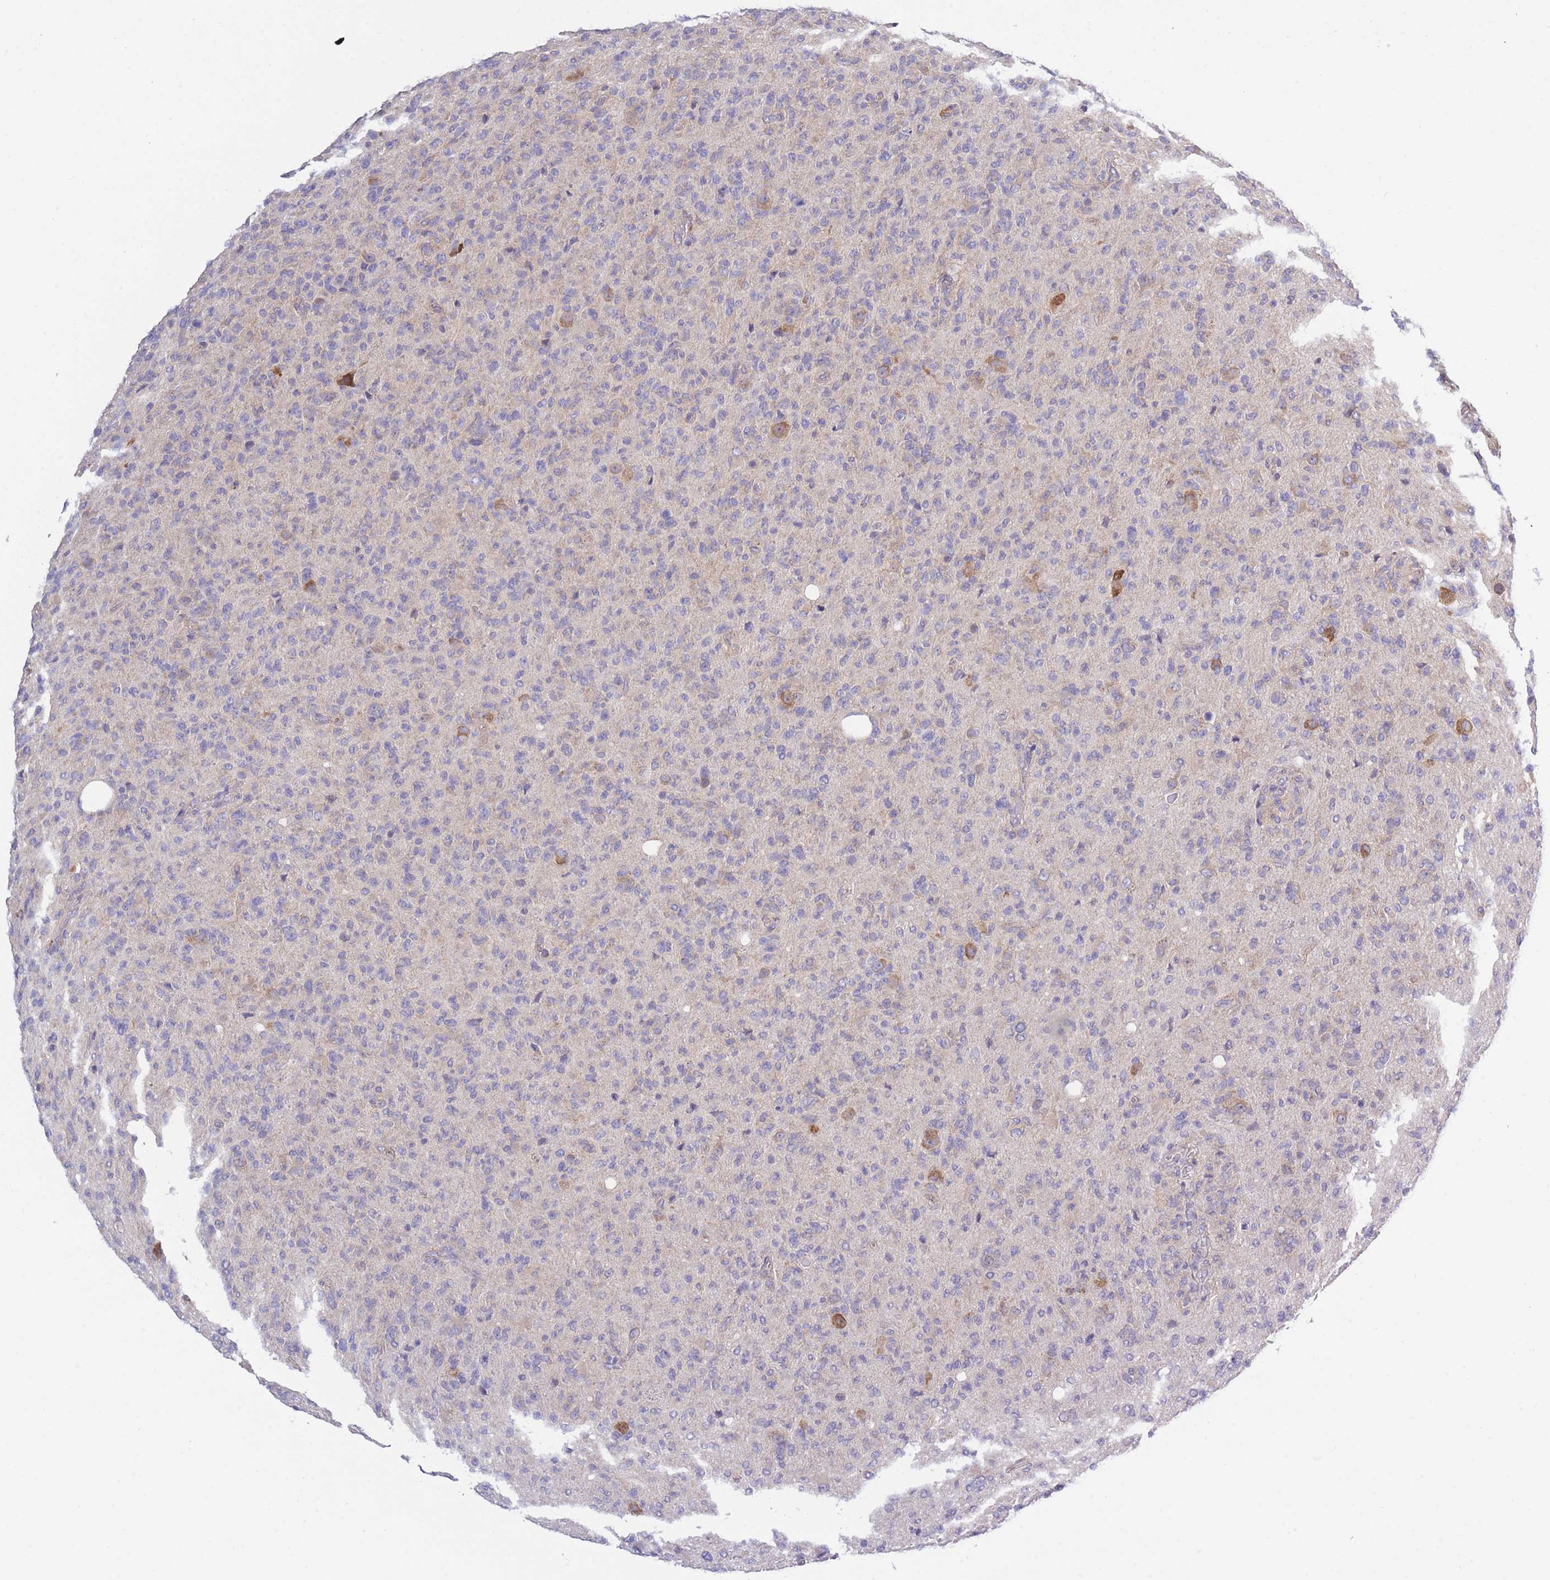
{"staining": {"intensity": "moderate", "quantity": "<25%", "location": "cytoplasmic/membranous"}, "tissue": "glioma", "cell_type": "Tumor cells", "image_type": "cancer", "snomed": [{"axis": "morphology", "description": "Glioma, malignant, High grade"}, {"axis": "topography", "description": "Brain"}], "caption": "Immunohistochemical staining of glioma demonstrates low levels of moderate cytoplasmic/membranous staining in approximately <25% of tumor cells. The protein of interest is shown in brown color, while the nuclei are stained blue.", "gene": "COPG2", "patient": {"sex": "female", "age": 57}}